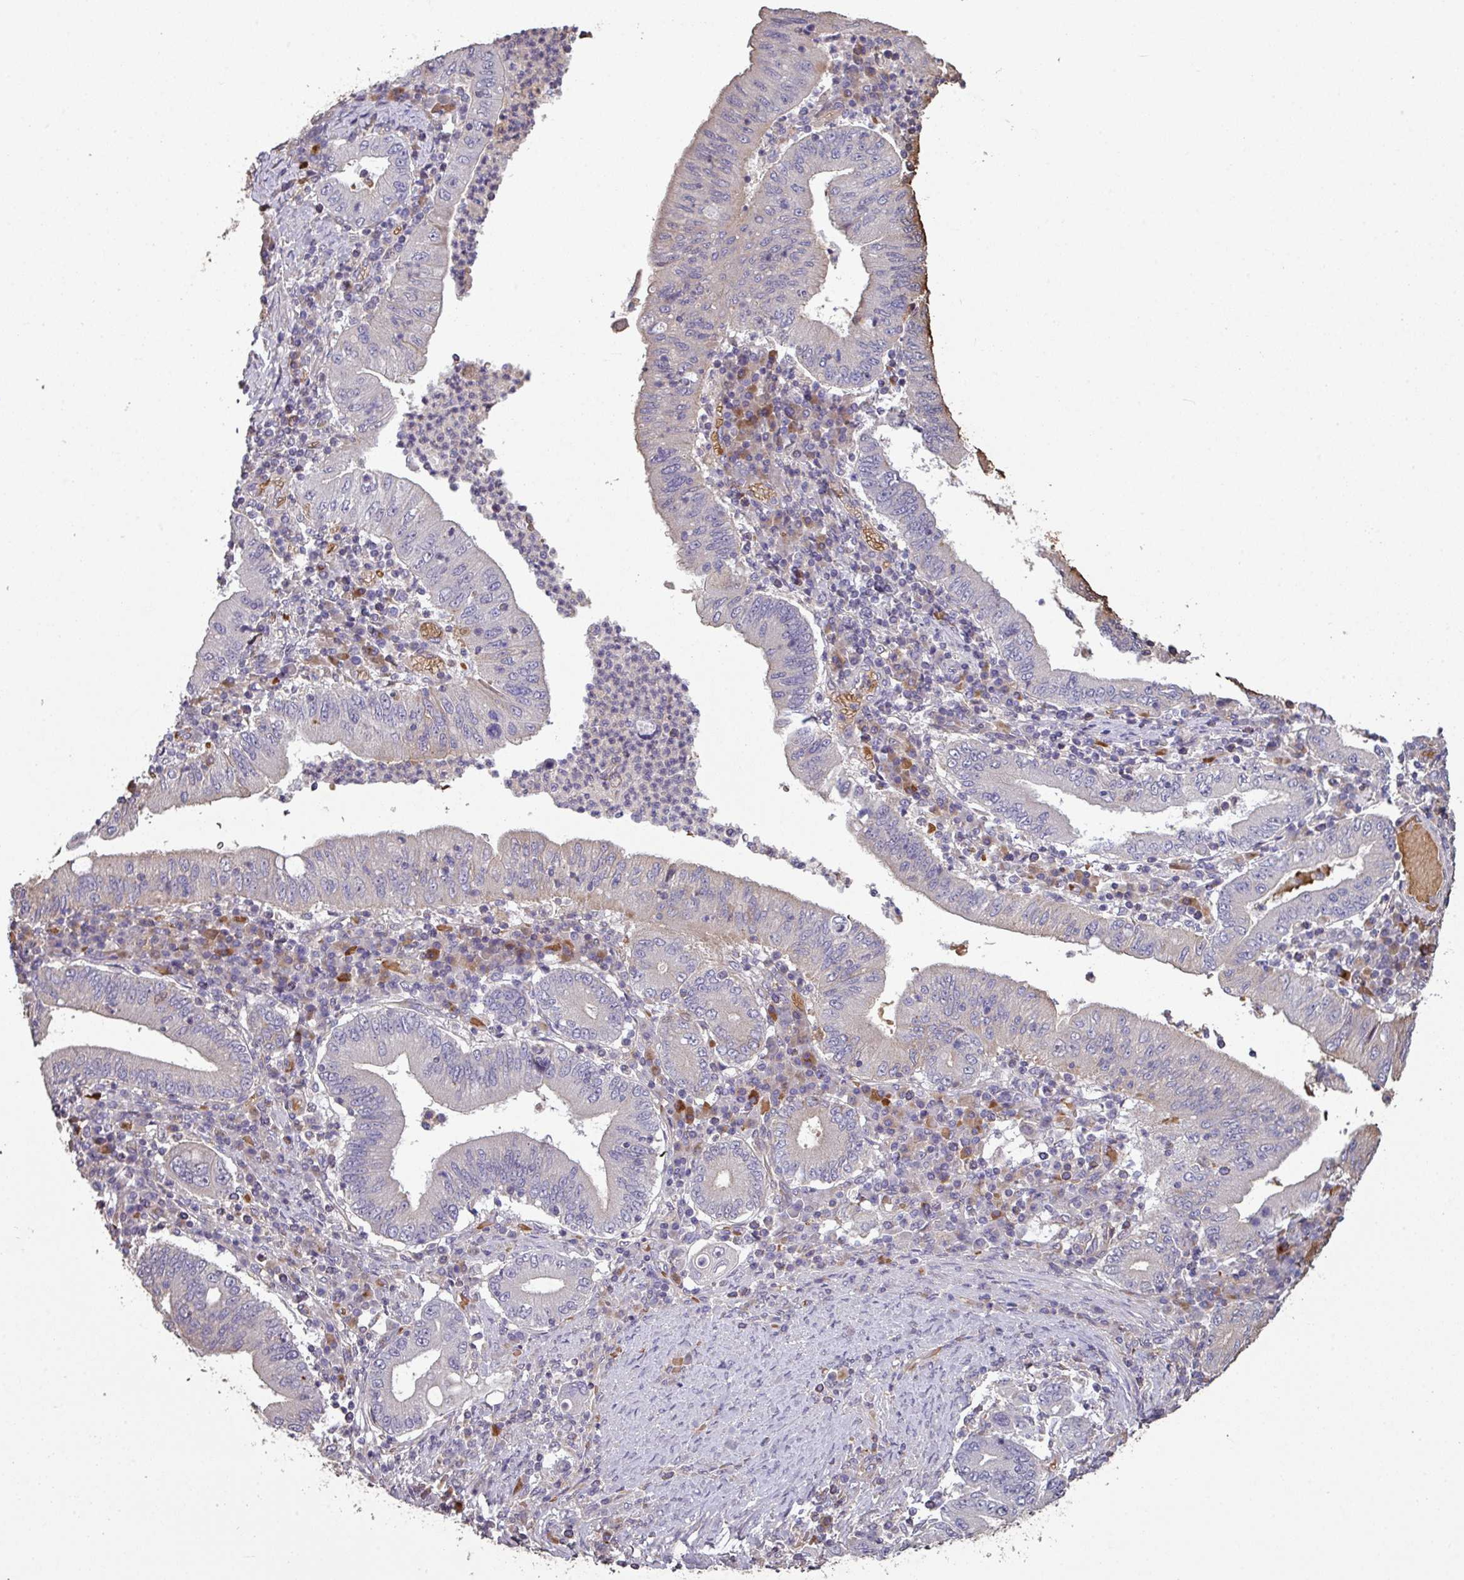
{"staining": {"intensity": "negative", "quantity": "none", "location": "none"}, "tissue": "stomach cancer", "cell_type": "Tumor cells", "image_type": "cancer", "snomed": [{"axis": "morphology", "description": "Normal tissue, NOS"}, {"axis": "morphology", "description": "Adenocarcinoma, NOS"}, {"axis": "topography", "description": "Esophagus"}, {"axis": "topography", "description": "Stomach, upper"}, {"axis": "topography", "description": "Peripheral nerve tissue"}], "caption": "Tumor cells are negative for brown protein staining in stomach adenocarcinoma.", "gene": "NHSL2", "patient": {"sex": "male", "age": 62}}